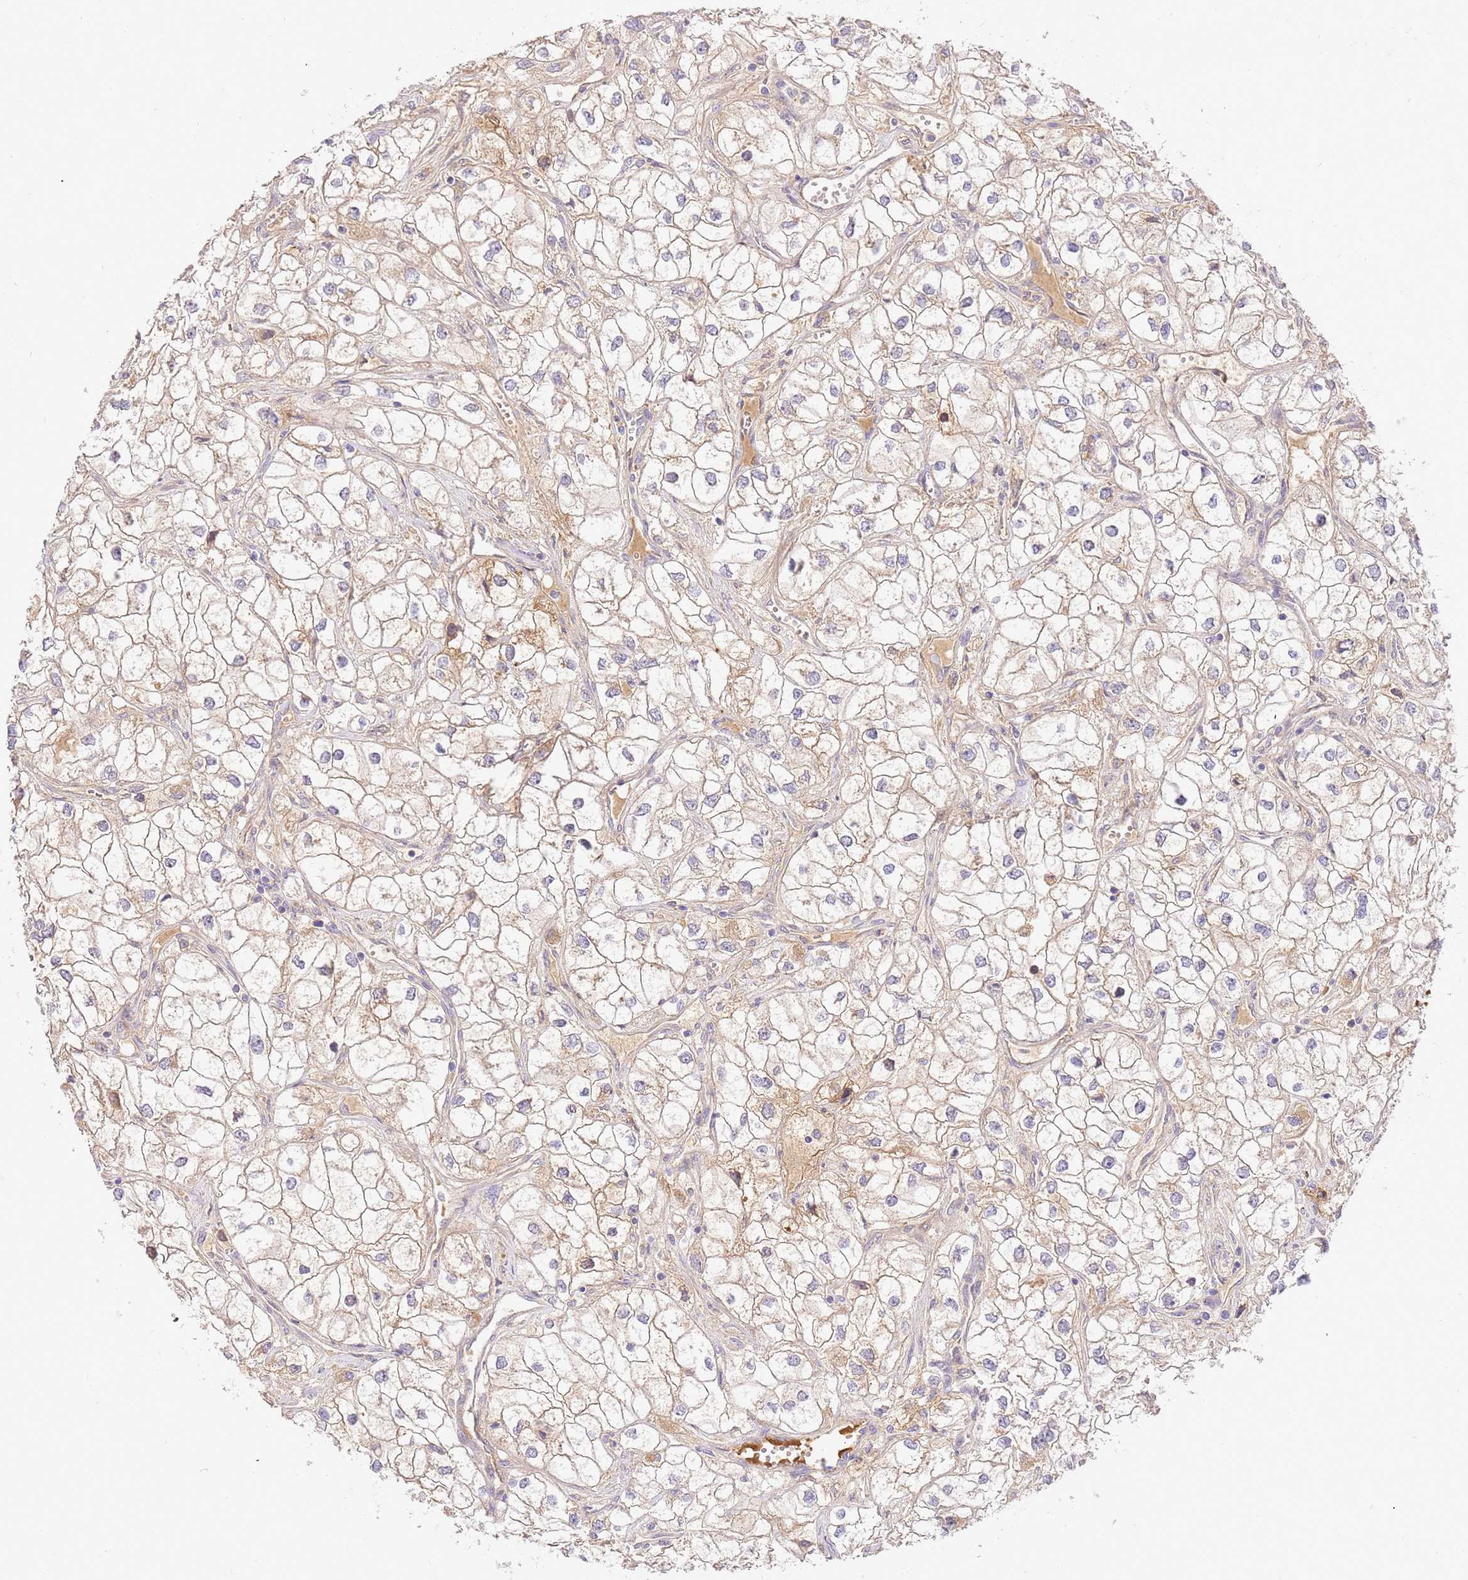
{"staining": {"intensity": "moderate", "quantity": "25%-75%", "location": "cytoplasmic/membranous"}, "tissue": "renal cancer", "cell_type": "Tumor cells", "image_type": "cancer", "snomed": [{"axis": "morphology", "description": "Adenocarcinoma, NOS"}, {"axis": "topography", "description": "Kidney"}], "caption": "Renal adenocarcinoma stained for a protein (brown) displays moderate cytoplasmic/membranous positive expression in about 25%-75% of tumor cells.", "gene": "C8G", "patient": {"sex": "male", "age": 59}}